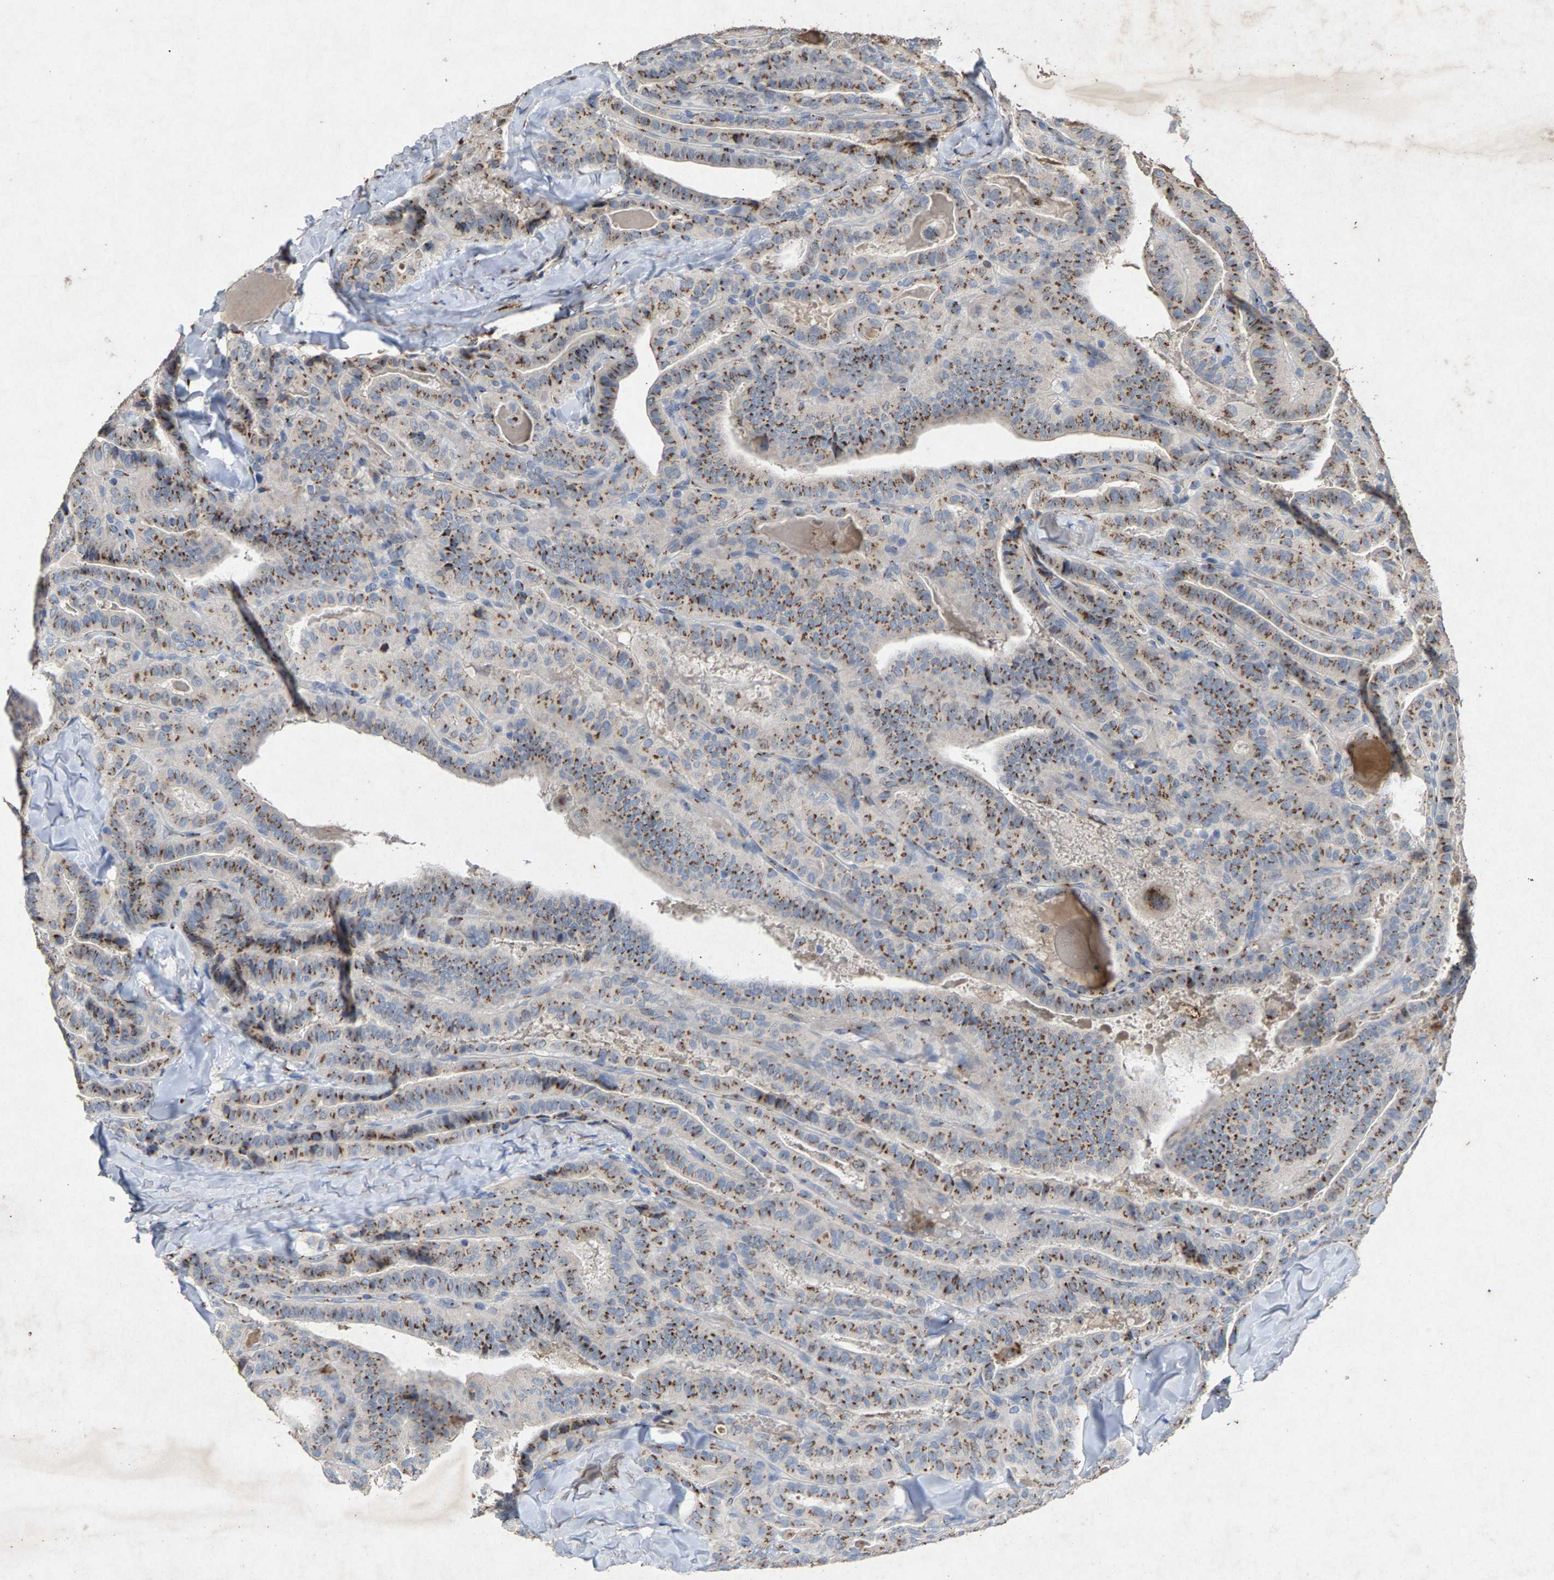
{"staining": {"intensity": "moderate", "quantity": ">75%", "location": "cytoplasmic/membranous"}, "tissue": "thyroid cancer", "cell_type": "Tumor cells", "image_type": "cancer", "snomed": [{"axis": "morphology", "description": "Papillary adenocarcinoma, NOS"}, {"axis": "topography", "description": "Thyroid gland"}], "caption": "High-magnification brightfield microscopy of papillary adenocarcinoma (thyroid) stained with DAB (3,3'-diaminobenzidine) (brown) and counterstained with hematoxylin (blue). tumor cells exhibit moderate cytoplasmic/membranous expression is identified in about>75% of cells. Nuclei are stained in blue.", "gene": "MAN2A1", "patient": {"sex": "male", "age": 77}}